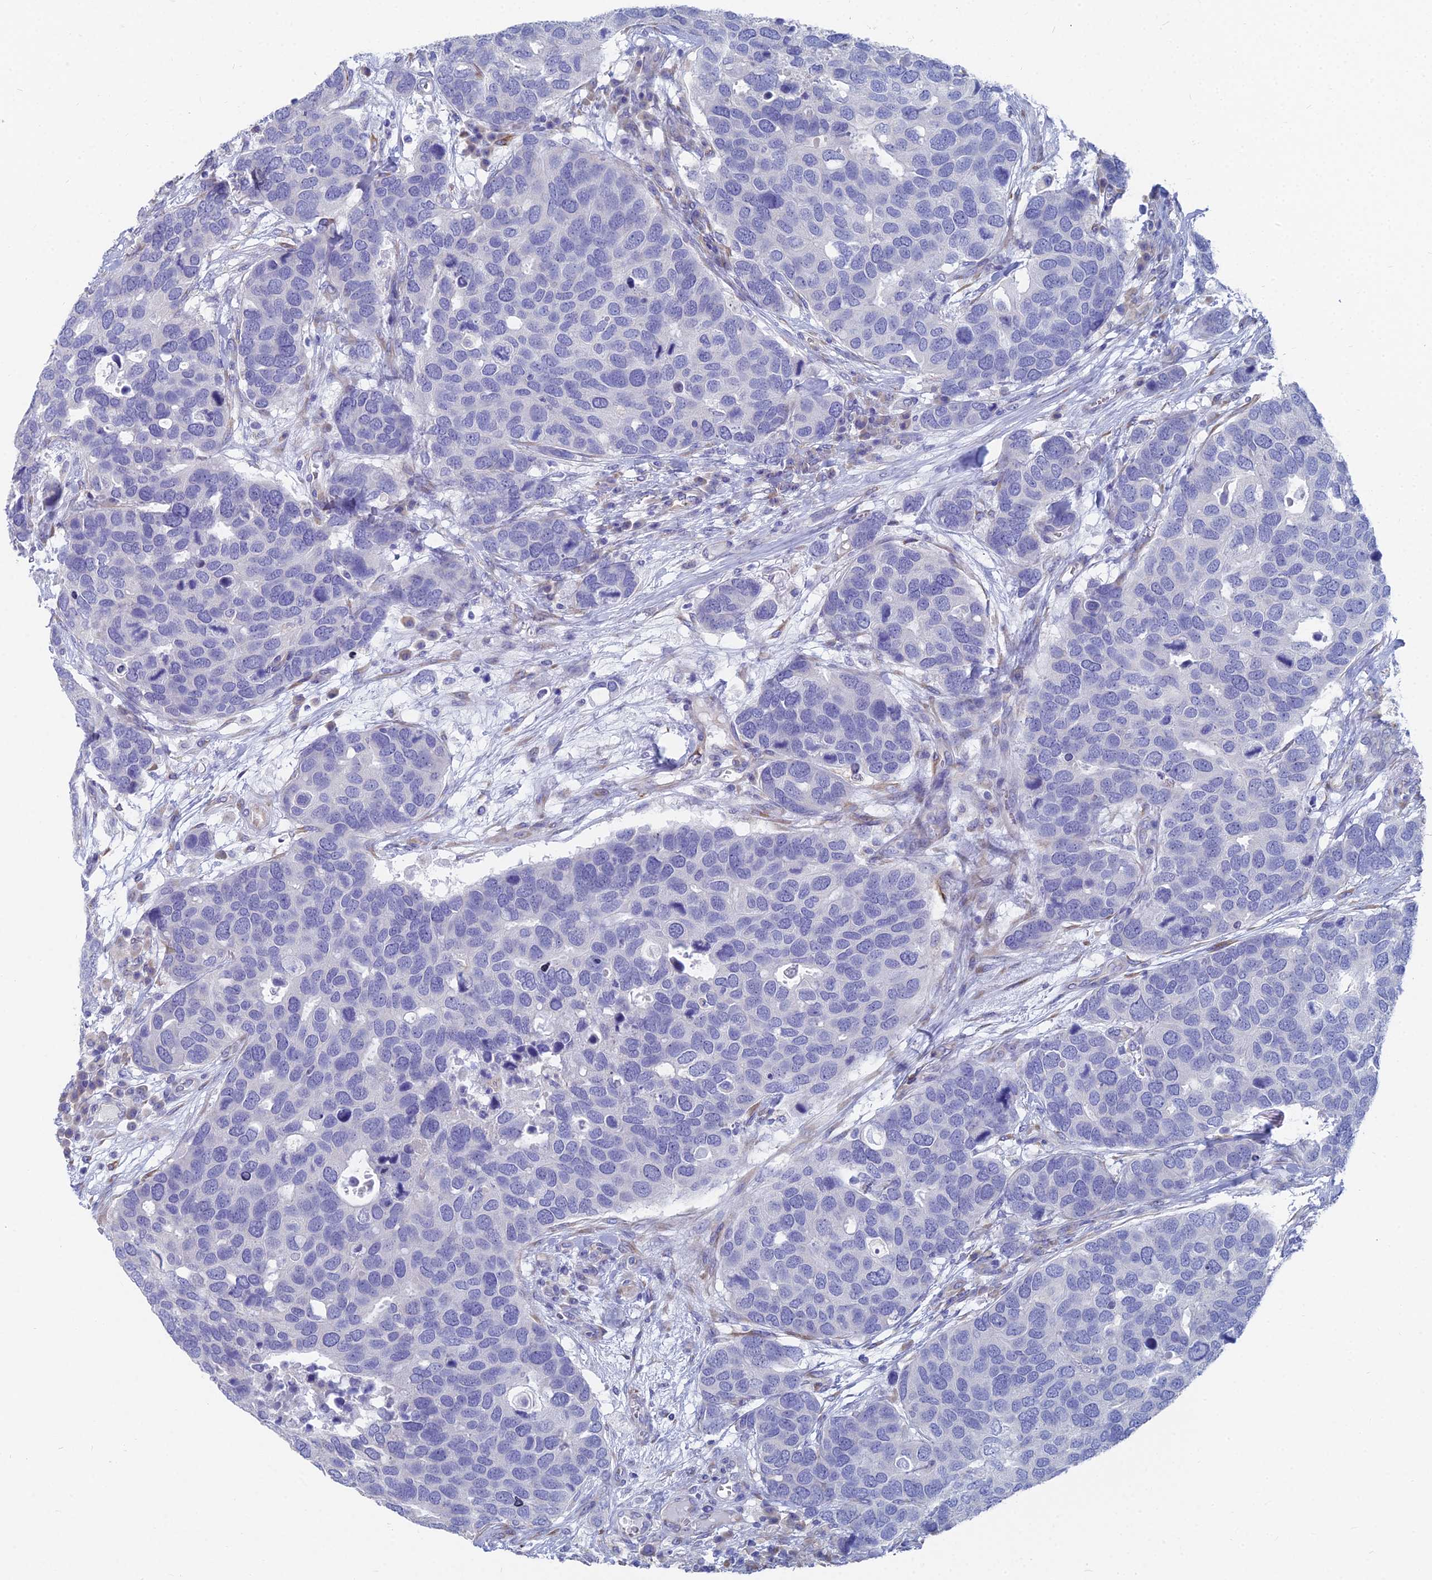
{"staining": {"intensity": "negative", "quantity": "none", "location": "none"}, "tissue": "breast cancer", "cell_type": "Tumor cells", "image_type": "cancer", "snomed": [{"axis": "morphology", "description": "Duct carcinoma"}, {"axis": "topography", "description": "Breast"}], "caption": "This is an immunohistochemistry photomicrograph of human breast infiltrating ductal carcinoma. There is no staining in tumor cells.", "gene": "TNNT3", "patient": {"sex": "female", "age": 83}}